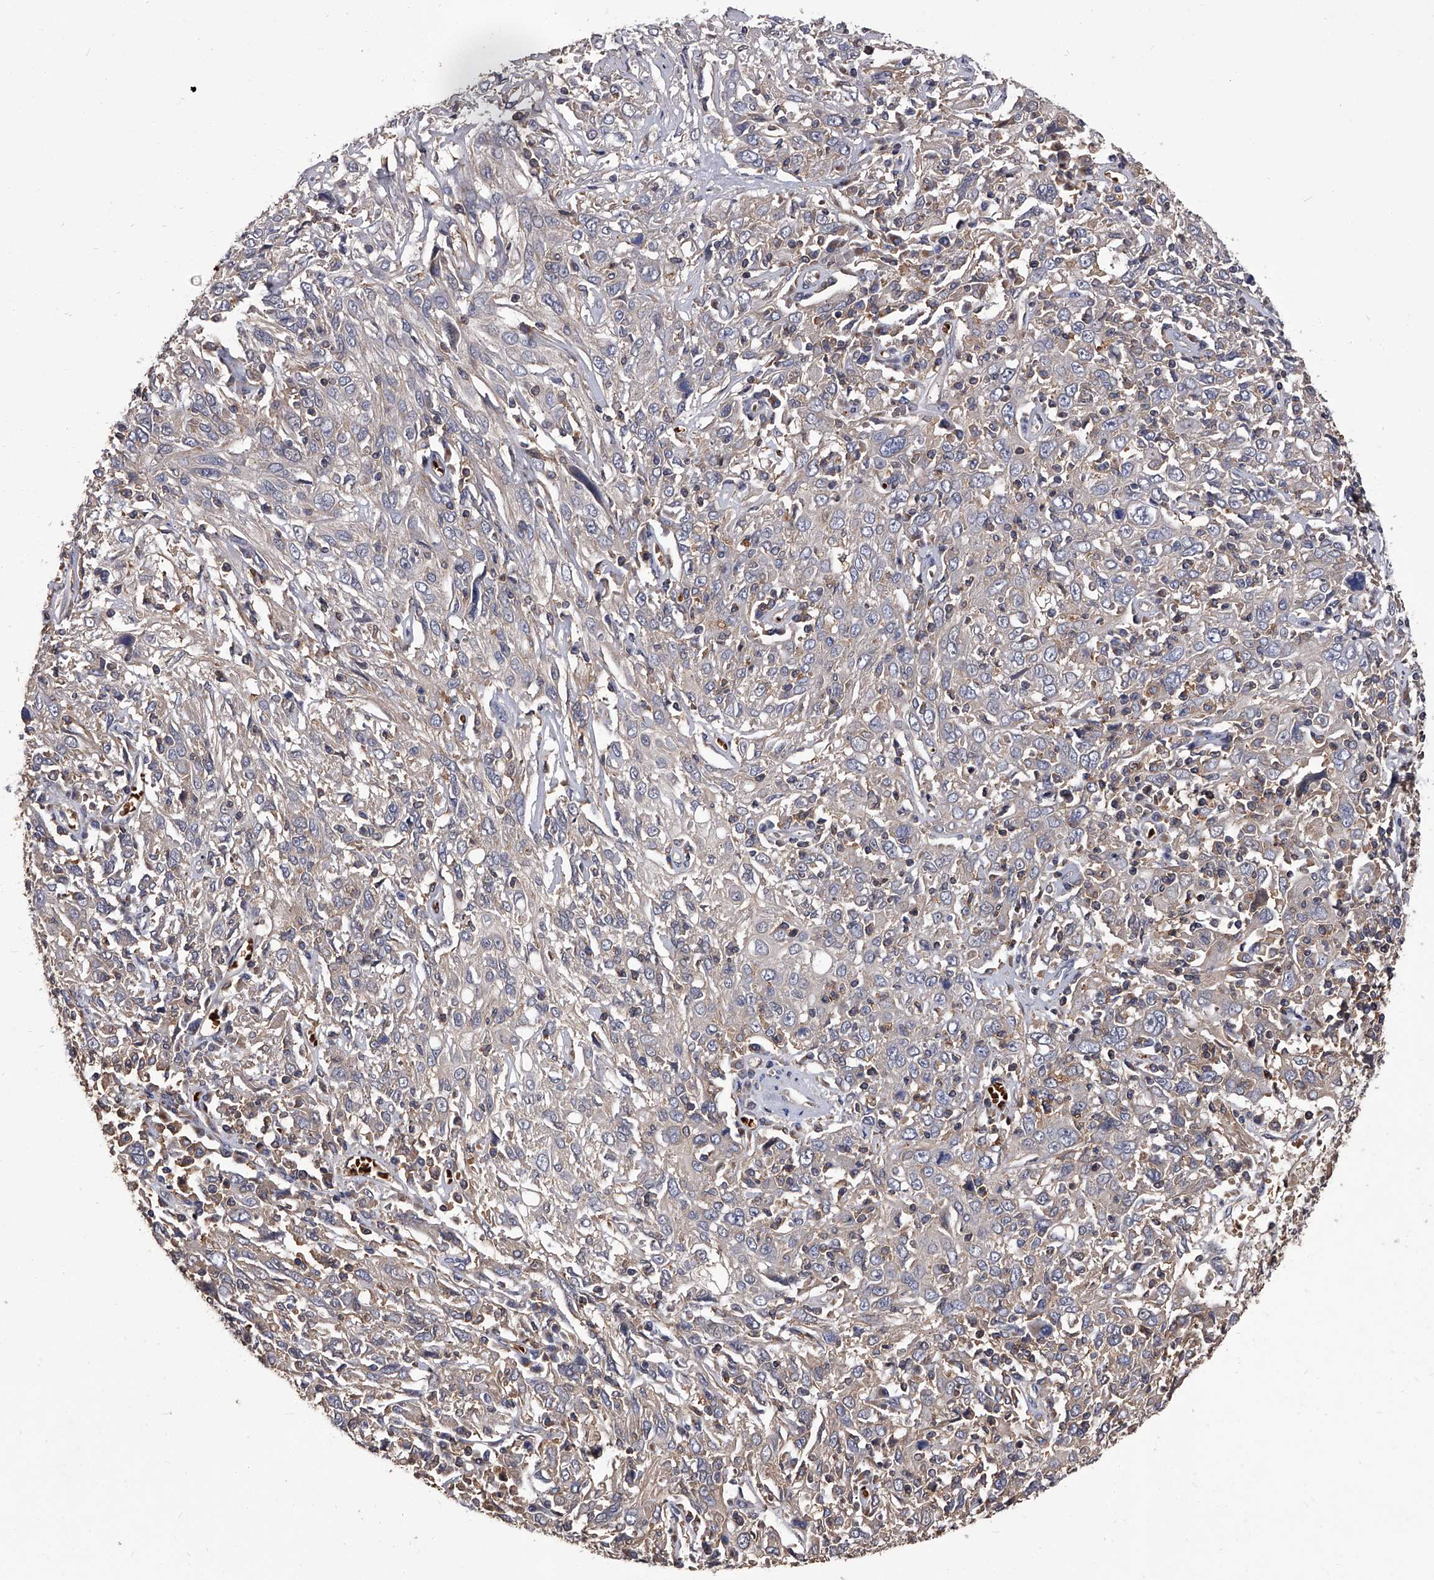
{"staining": {"intensity": "weak", "quantity": "<25%", "location": "cytoplasmic/membranous"}, "tissue": "cervical cancer", "cell_type": "Tumor cells", "image_type": "cancer", "snomed": [{"axis": "morphology", "description": "Squamous cell carcinoma, NOS"}, {"axis": "topography", "description": "Cervix"}], "caption": "The image shows no staining of tumor cells in cervical cancer (squamous cell carcinoma).", "gene": "STK36", "patient": {"sex": "female", "age": 46}}